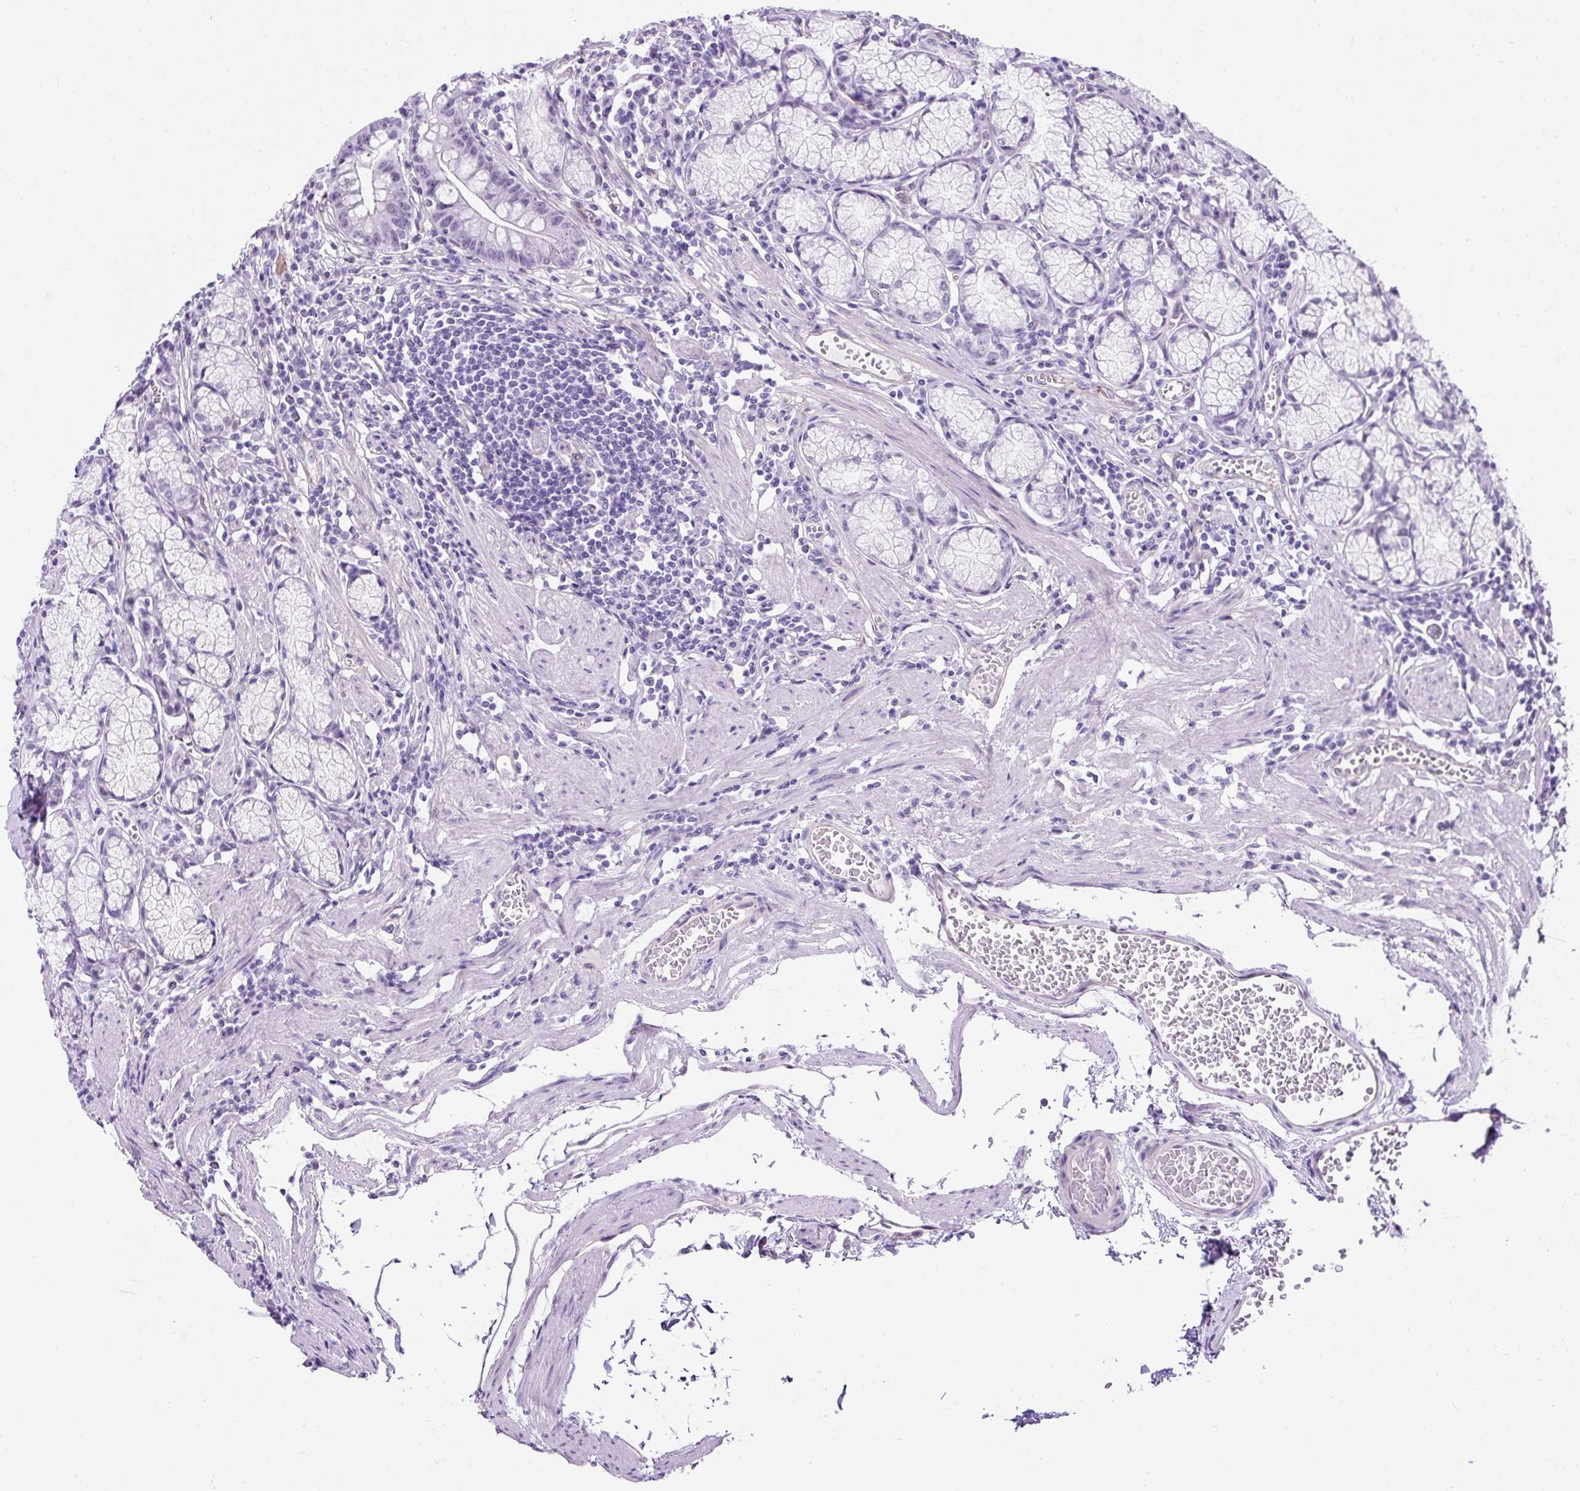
{"staining": {"intensity": "negative", "quantity": "none", "location": "none"}, "tissue": "stomach", "cell_type": "Glandular cells", "image_type": "normal", "snomed": [{"axis": "morphology", "description": "Normal tissue, NOS"}, {"axis": "topography", "description": "Stomach"}], "caption": "Immunohistochemistry image of normal human stomach stained for a protein (brown), which exhibits no expression in glandular cells. Nuclei are stained in blue.", "gene": "KRT12", "patient": {"sex": "male", "age": 55}}